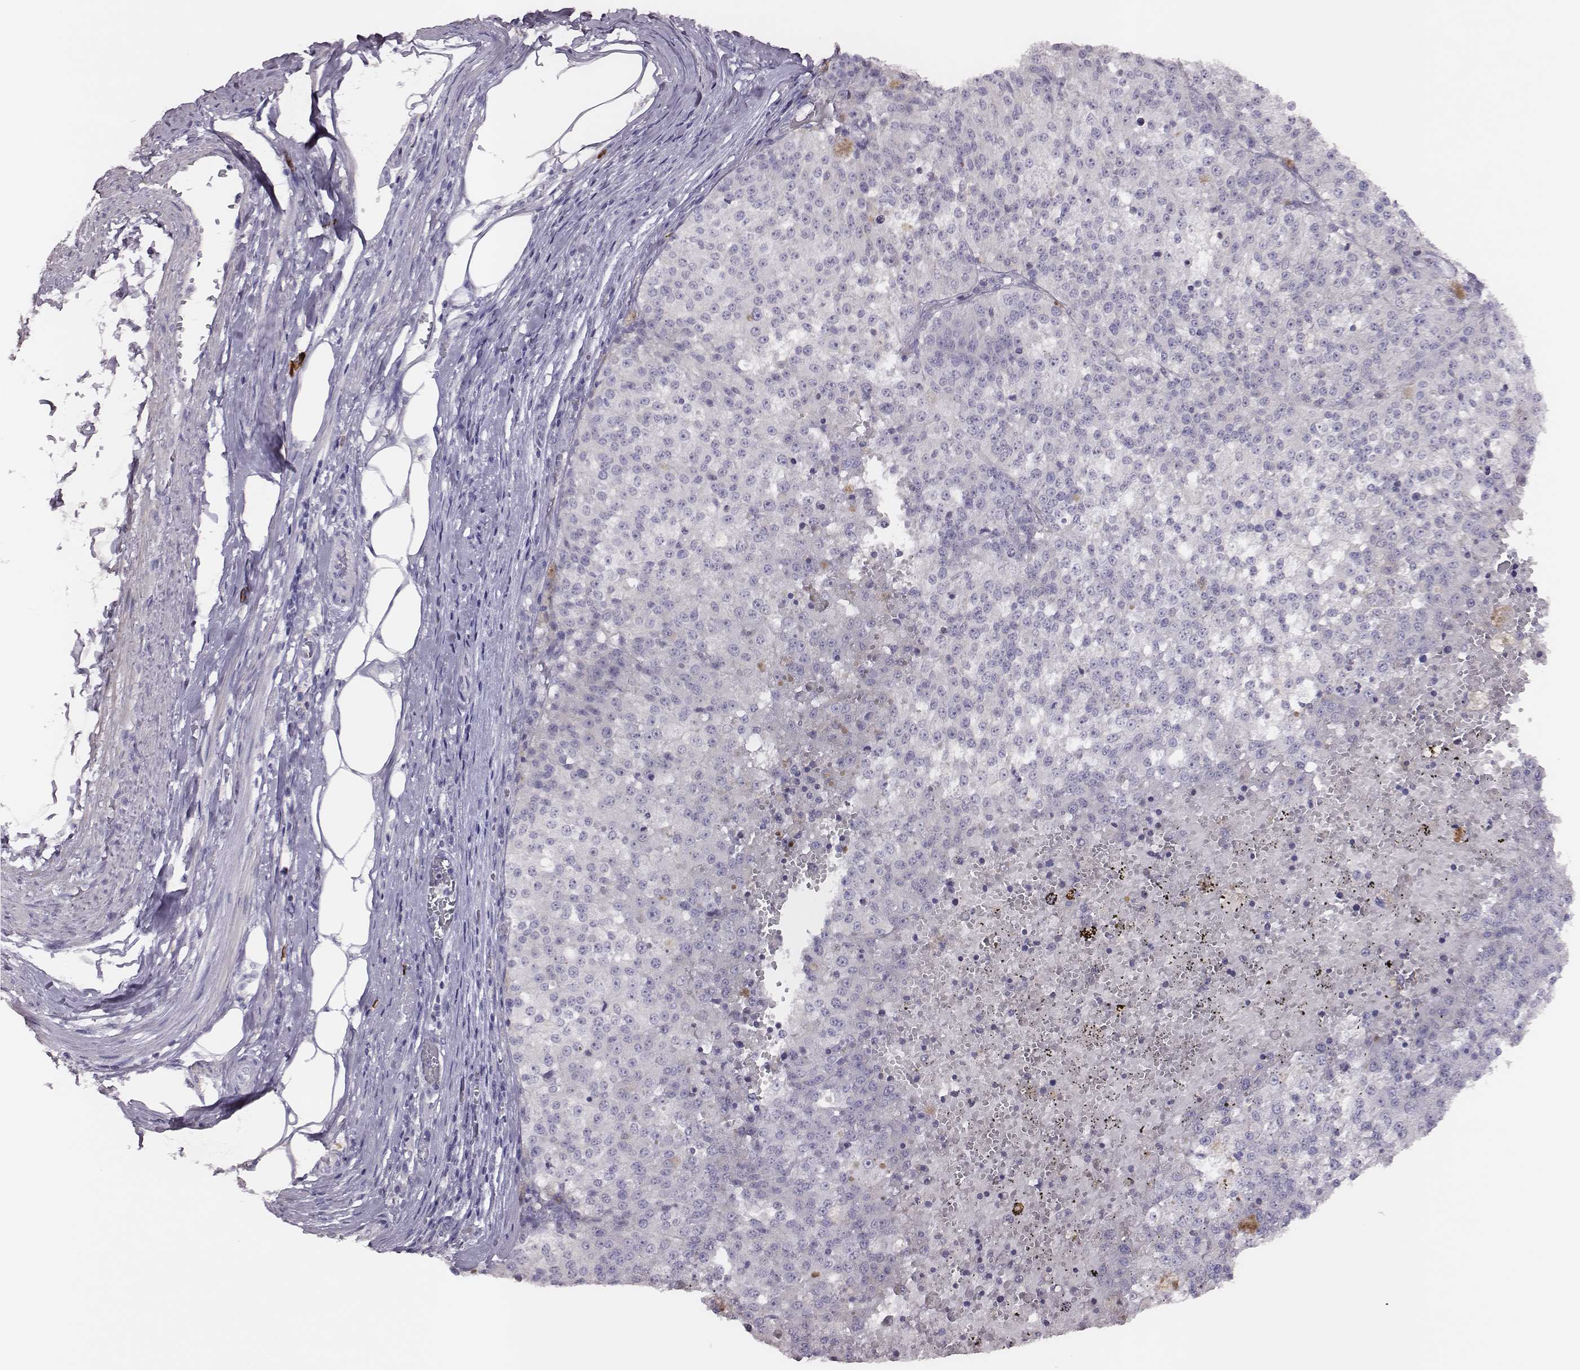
{"staining": {"intensity": "negative", "quantity": "none", "location": "none"}, "tissue": "melanoma", "cell_type": "Tumor cells", "image_type": "cancer", "snomed": [{"axis": "morphology", "description": "Malignant melanoma, Metastatic site"}, {"axis": "topography", "description": "Lymph node"}], "caption": "Tumor cells show no significant protein positivity in malignant melanoma (metastatic site).", "gene": "P2RY10", "patient": {"sex": "female", "age": 64}}